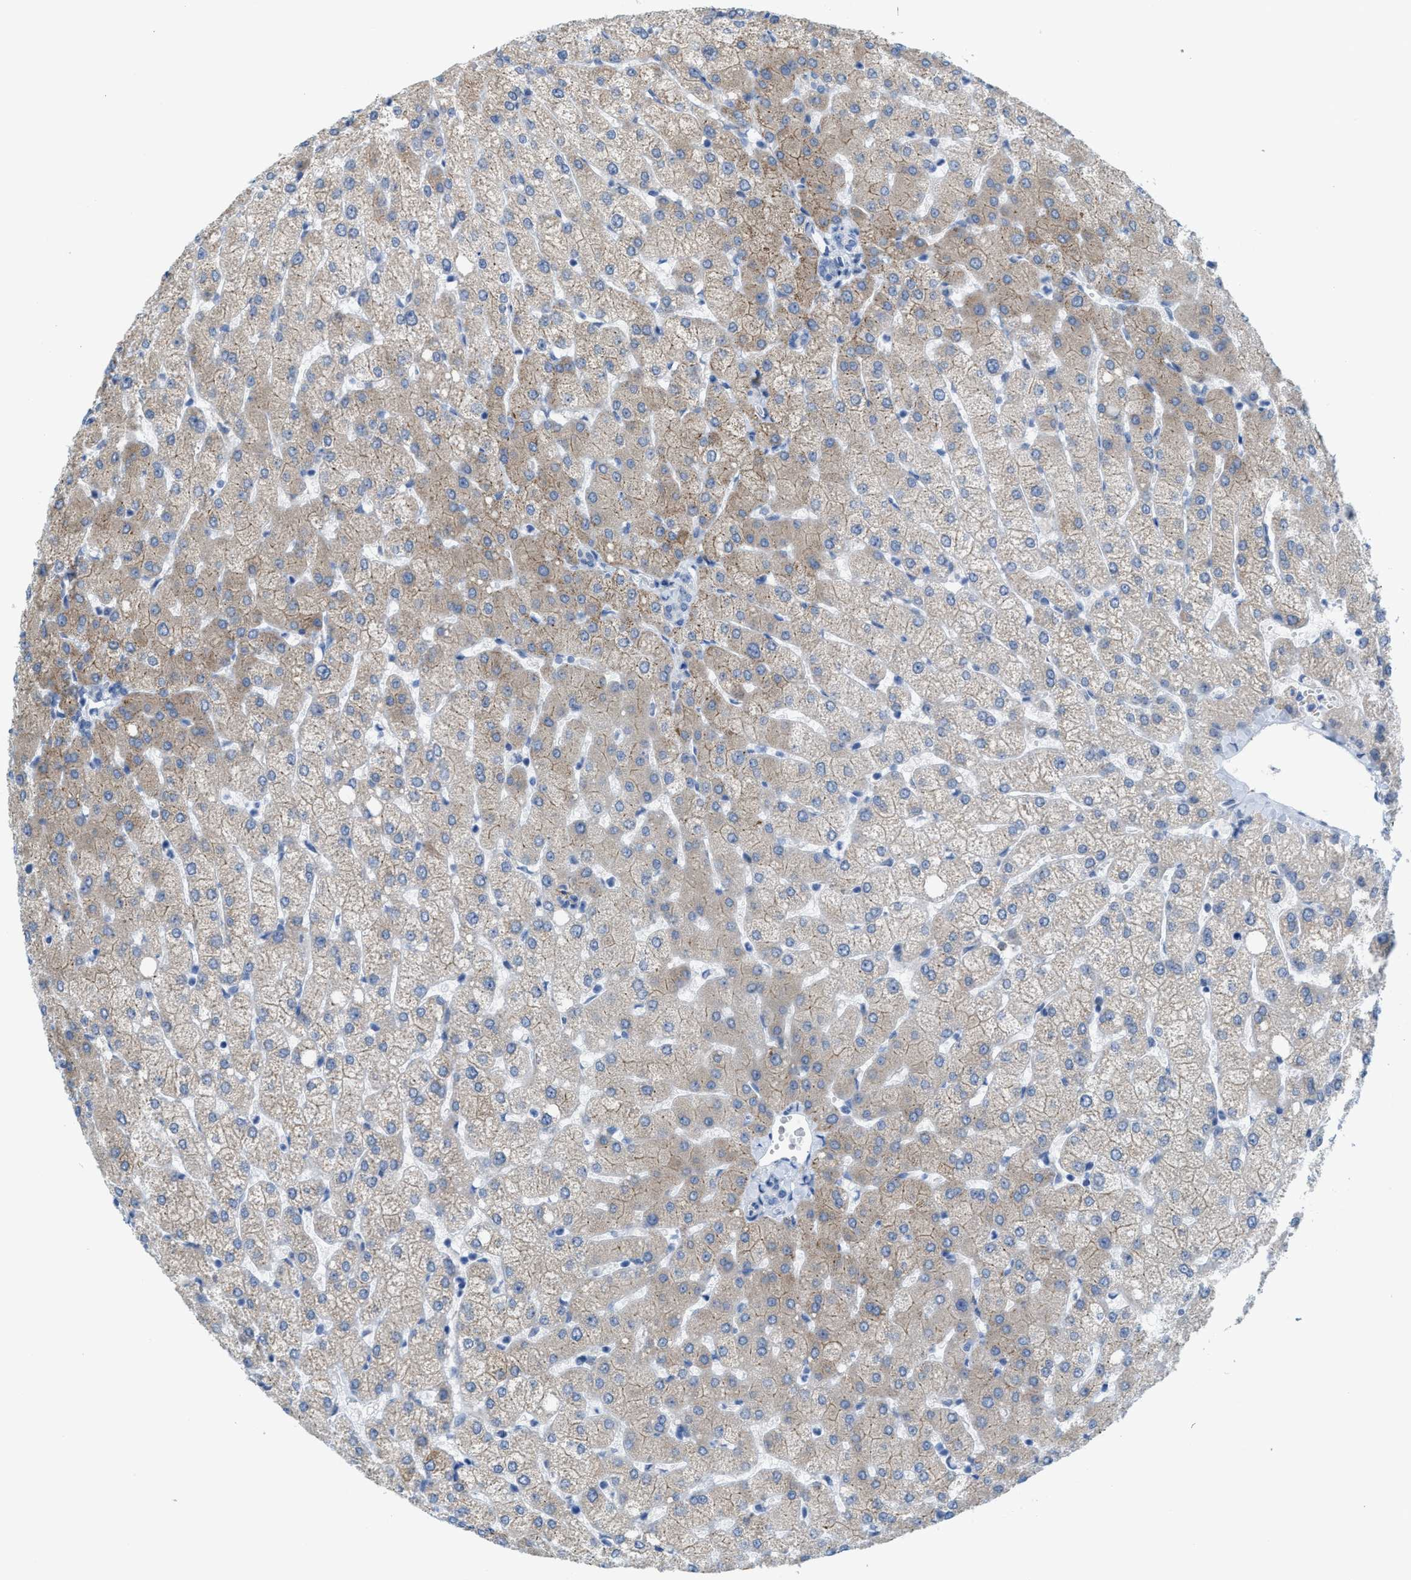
{"staining": {"intensity": "negative", "quantity": "none", "location": "none"}, "tissue": "liver", "cell_type": "Cholangiocytes", "image_type": "normal", "snomed": [{"axis": "morphology", "description": "Normal tissue, NOS"}, {"axis": "topography", "description": "Liver"}], "caption": "High power microscopy micrograph of an immunohistochemistry (IHC) micrograph of unremarkable liver, revealing no significant staining in cholangiocytes. (DAB IHC visualized using brightfield microscopy, high magnification).", "gene": "KIFC3", "patient": {"sex": "female", "age": 54}}